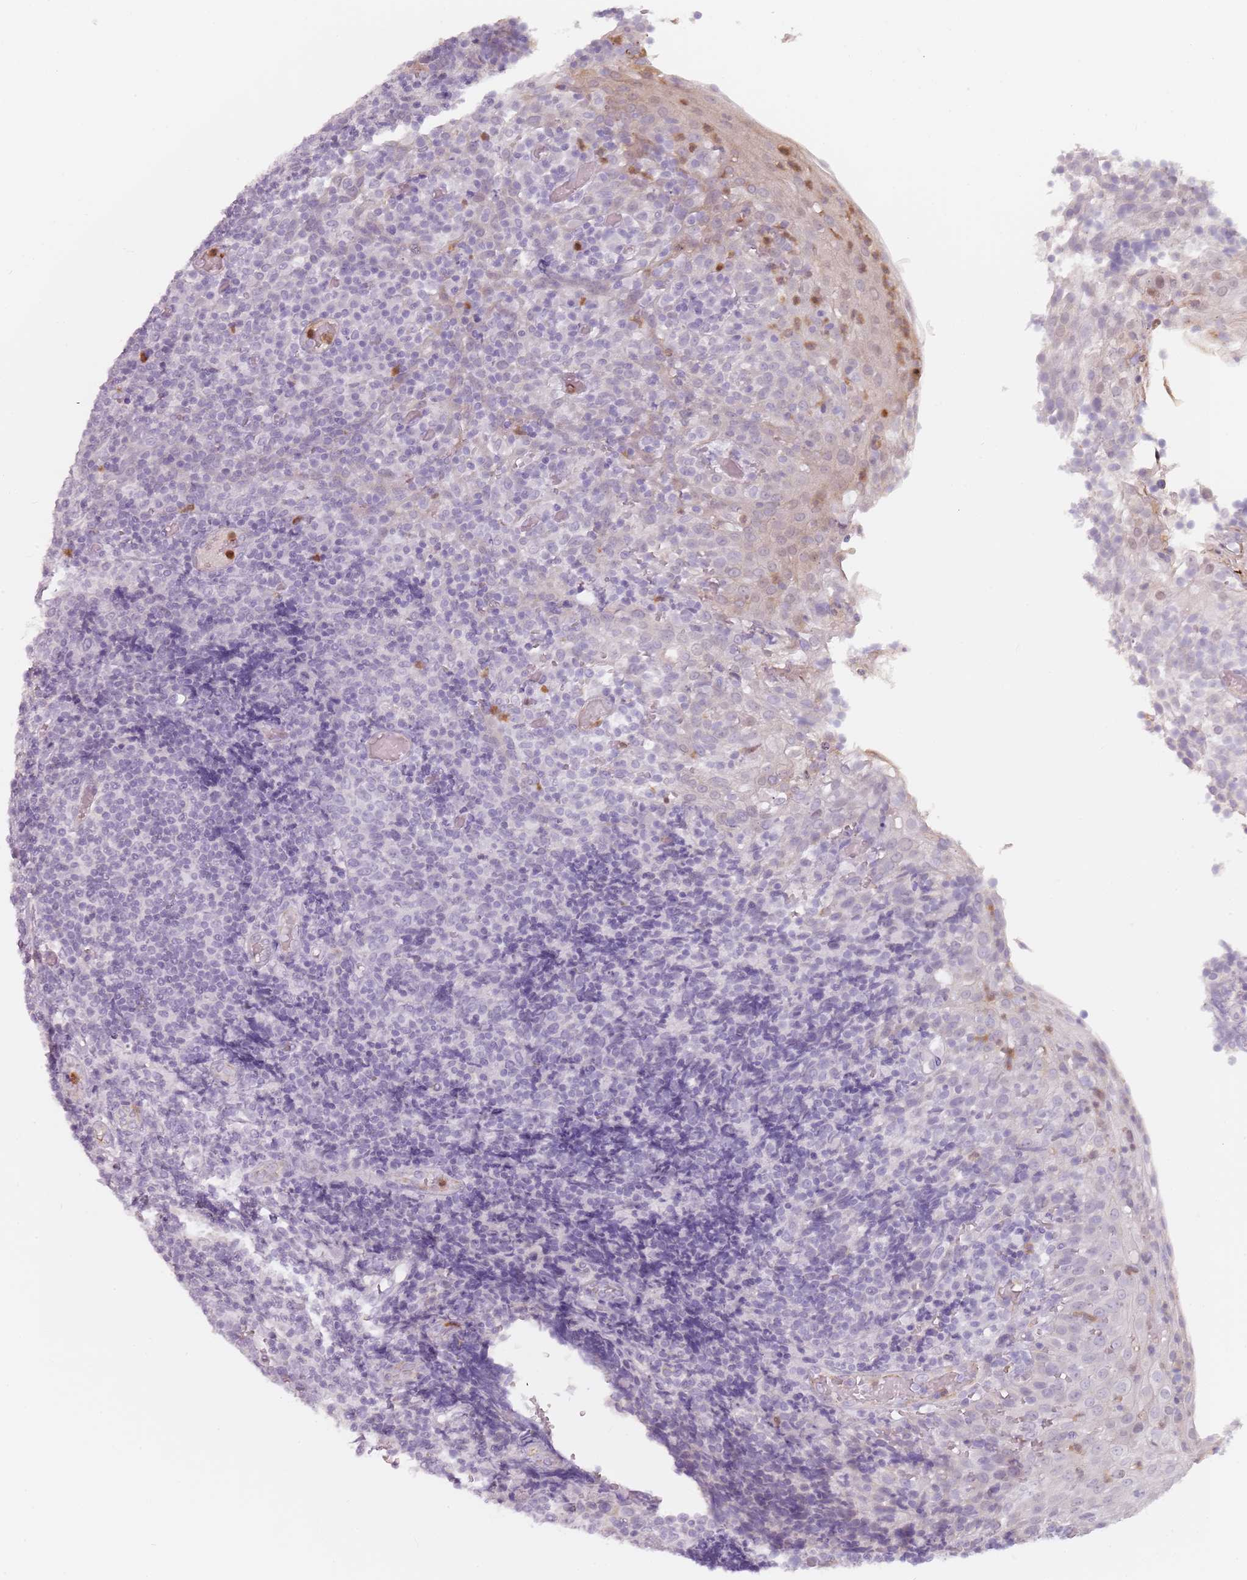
{"staining": {"intensity": "negative", "quantity": "none", "location": "none"}, "tissue": "tonsil", "cell_type": "Germinal center cells", "image_type": "normal", "snomed": [{"axis": "morphology", "description": "Normal tissue, NOS"}, {"axis": "topography", "description": "Tonsil"}], "caption": "Immunohistochemistry (IHC) histopathology image of benign human tonsil stained for a protein (brown), which displays no staining in germinal center cells. (Brightfield microscopy of DAB (3,3'-diaminobenzidine) IHC at high magnification).", "gene": "ZNF584", "patient": {"sex": "female", "age": 19}}